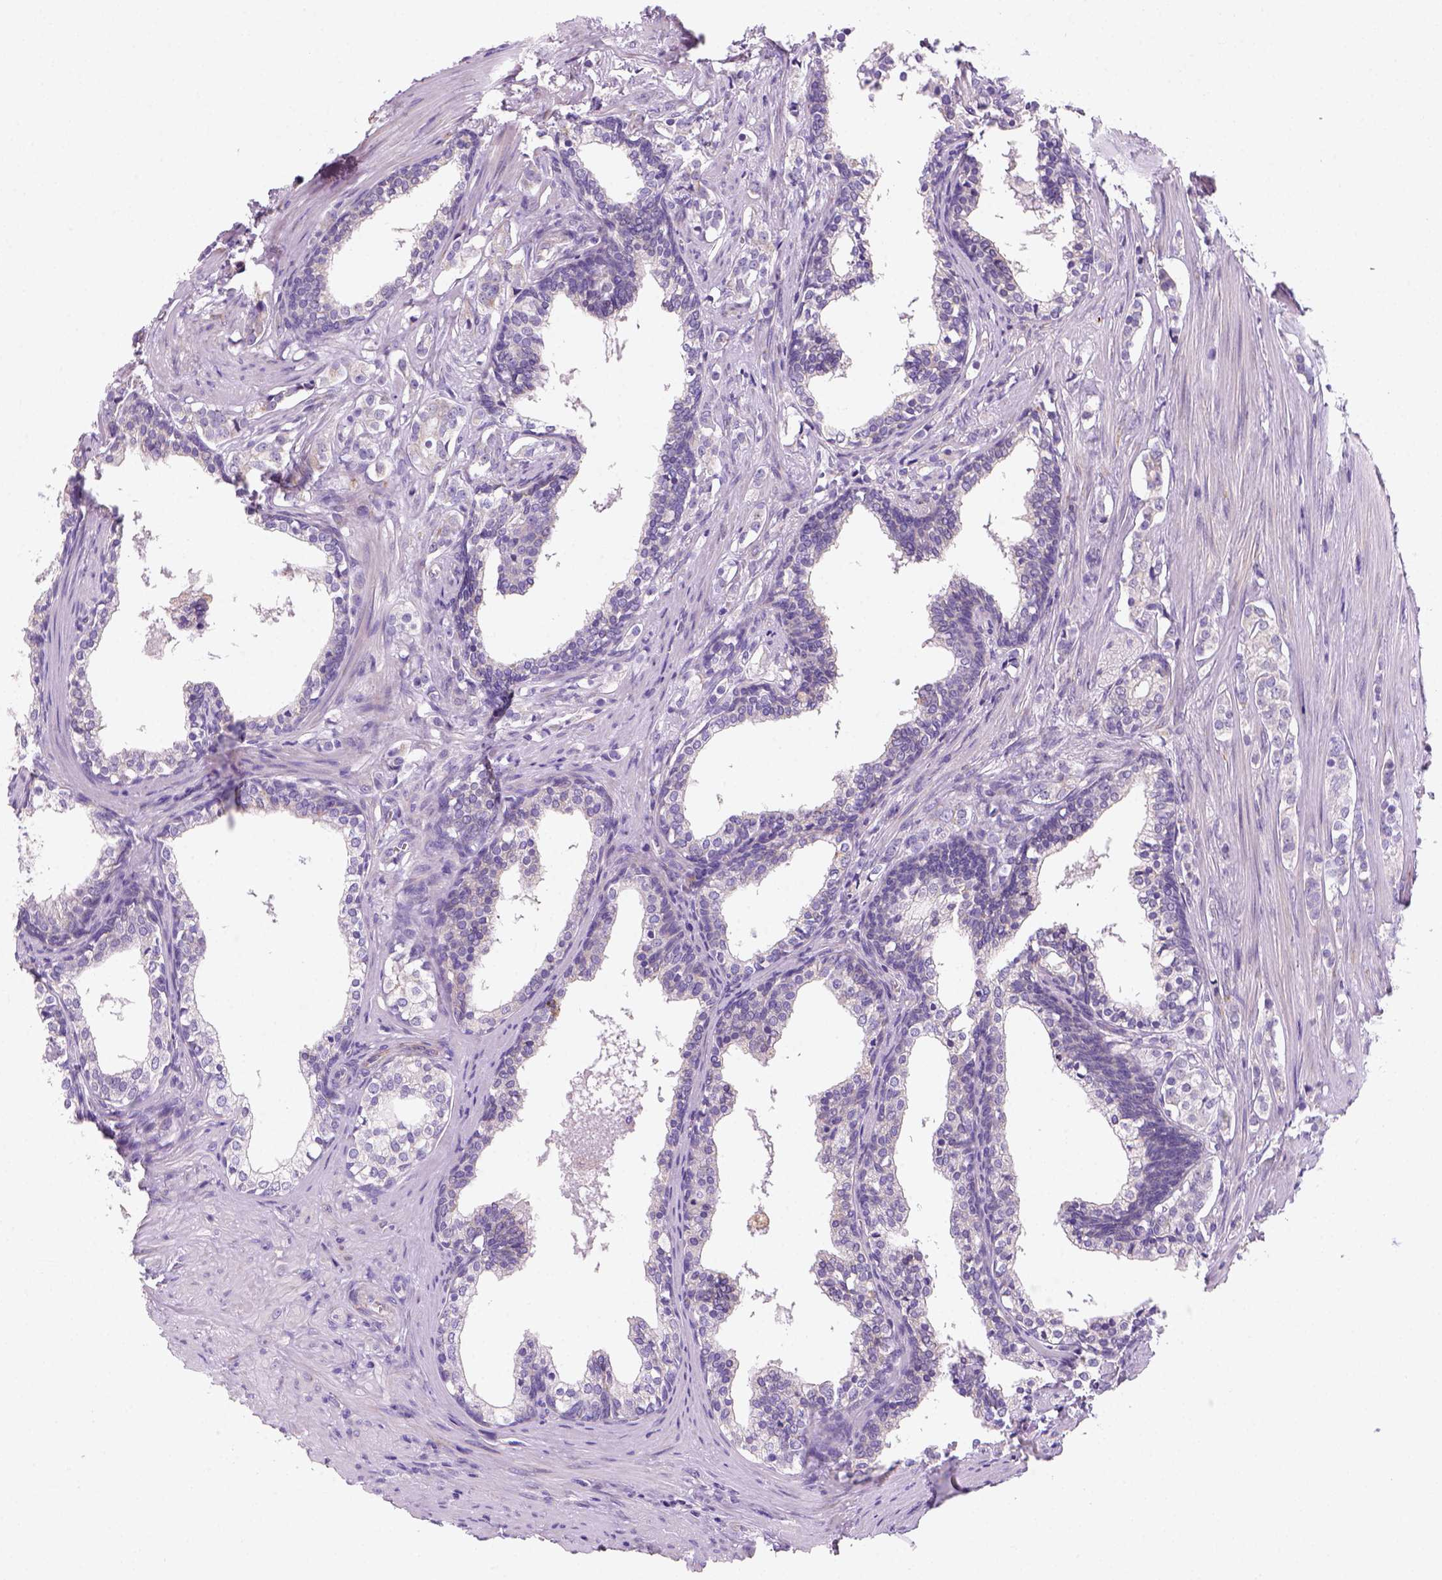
{"staining": {"intensity": "negative", "quantity": "none", "location": "none"}, "tissue": "prostate cancer", "cell_type": "Tumor cells", "image_type": "cancer", "snomed": [{"axis": "morphology", "description": "Adenocarcinoma, NOS"}, {"axis": "topography", "description": "Prostate and seminal vesicle, NOS"}], "caption": "This is an IHC histopathology image of human adenocarcinoma (prostate). There is no expression in tumor cells.", "gene": "CES2", "patient": {"sex": "male", "age": 63}}